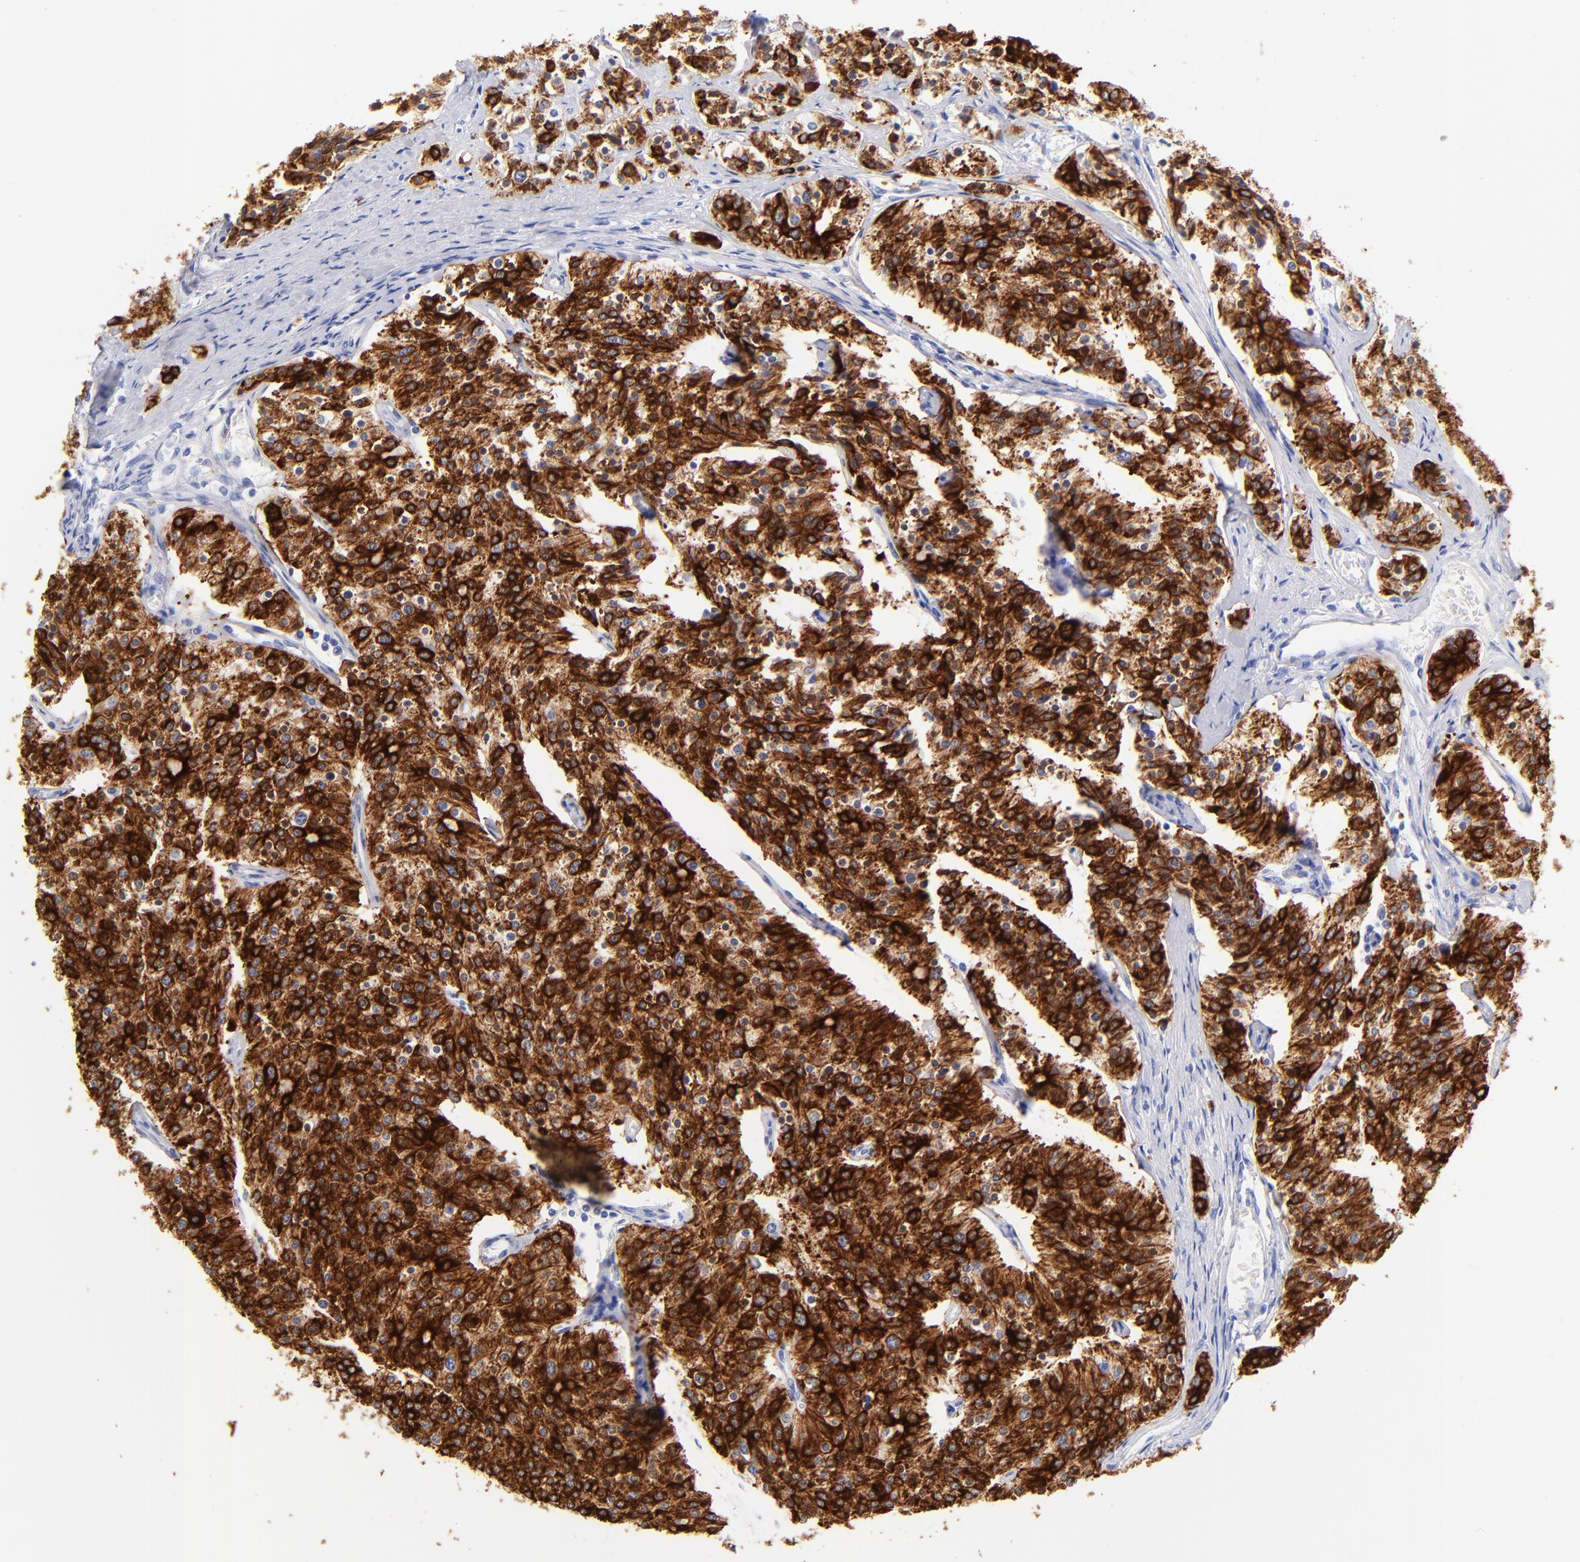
{"staining": {"intensity": "strong", "quantity": ">75%", "location": "cytoplasmic/membranous"}, "tissue": "carcinoid", "cell_type": "Tumor cells", "image_type": "cancer", "snomed": [{"axis": "morphology", "description": "Carcinoid, malignant, NOS"}, {"axis": "topography", "description": "Small intestine"}], "caption": "Approximately >75% of tumor cells in human carcinoid reveal strong cytoplasmic/membranous protein expression as visualized by brown immunohistochemical staining.", "gene": "KRT19", "patient": {"sex": "male", "age": 63}}